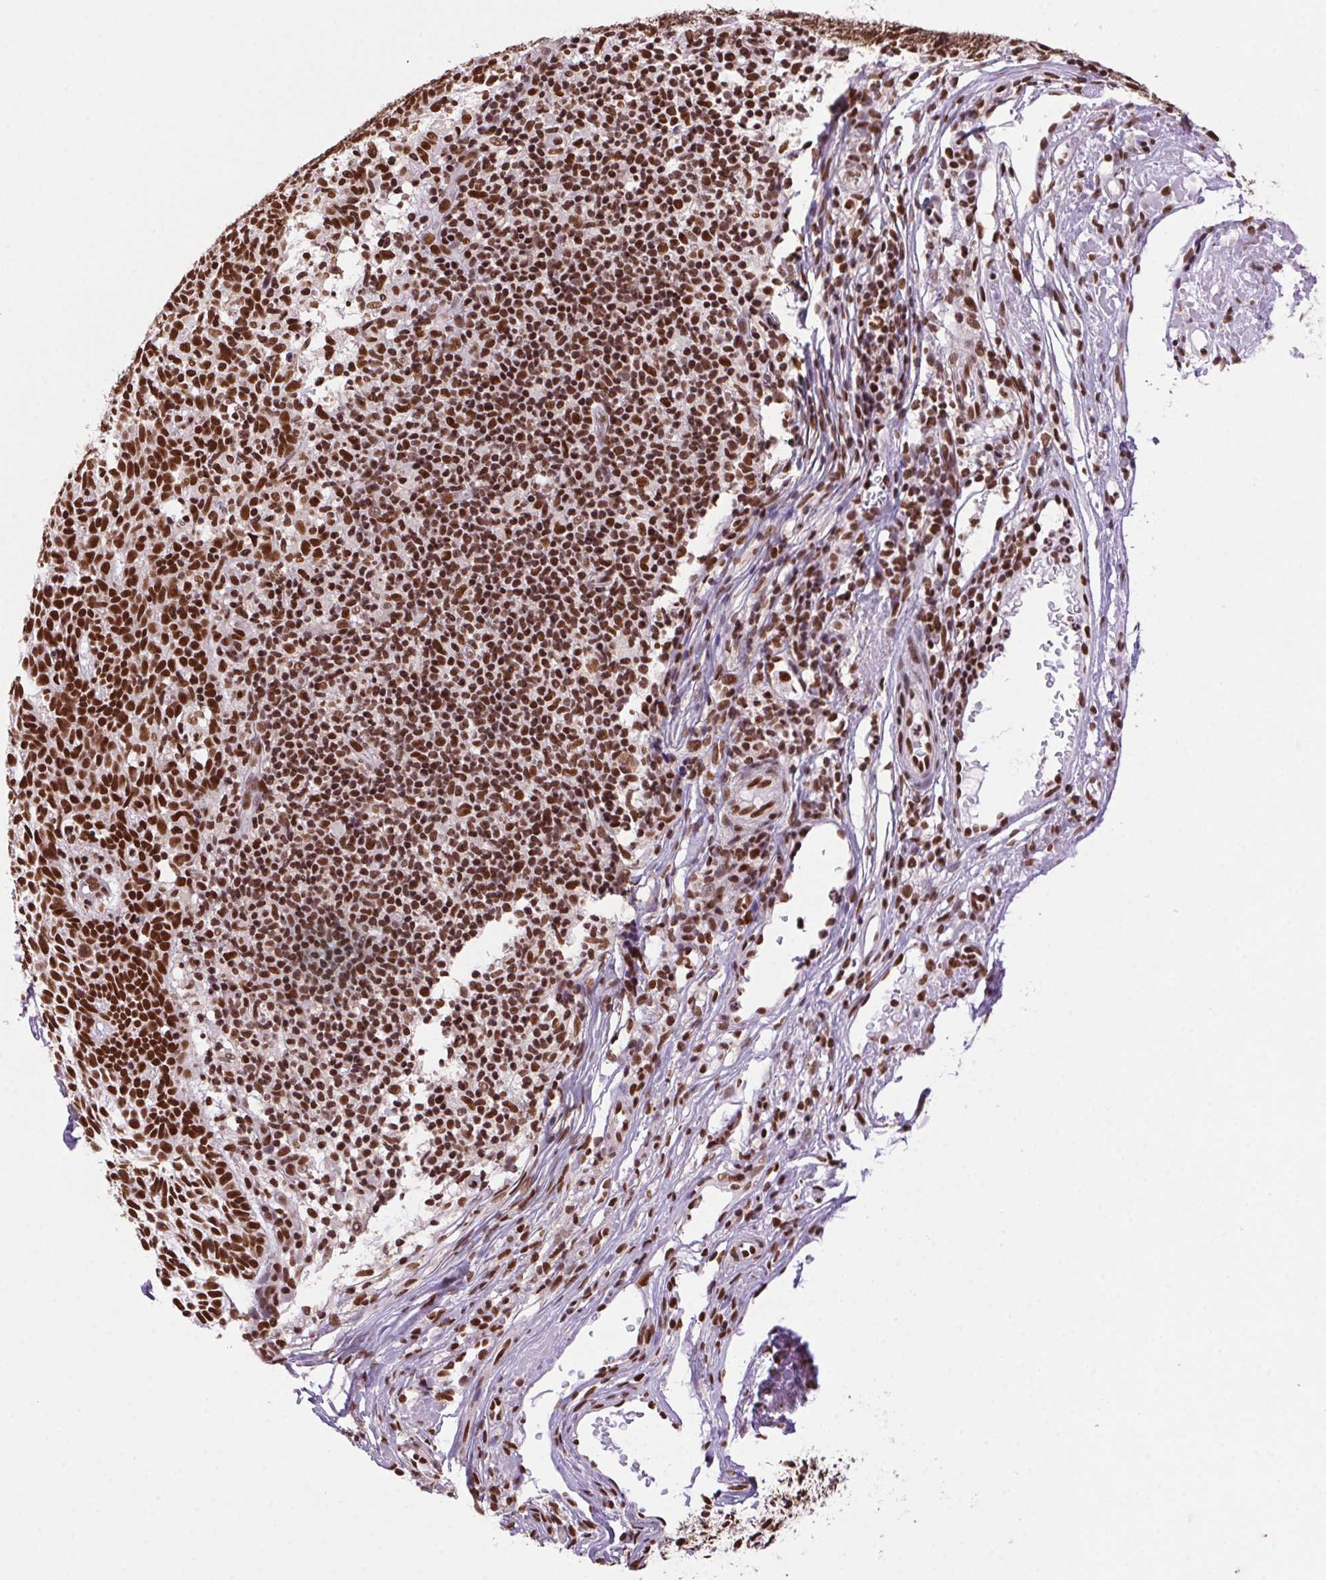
{"staining": {"intensity": "strong", "quantity": ">75%", "location": "nuclear"}, "tissue": "skin cancer", "cell_type": "Tumor cells", "image_type": "cancer", "snomed": [{"axis": "morphology", "description": "Normal tissue, NOS"}, {"axis": "morphology", "description": "Basal cell carcinoma"}, {"axis": "topography", "description": "Skin"}], "caption": "Approximately >75% of tumor cells in basal cell carcinoma (skin) reveal strong nuclear protein positivity as visualized by brown immunohistochemical staining.", "gene": "ZNF207", "patient": {"sex": "male", "age": 68}}